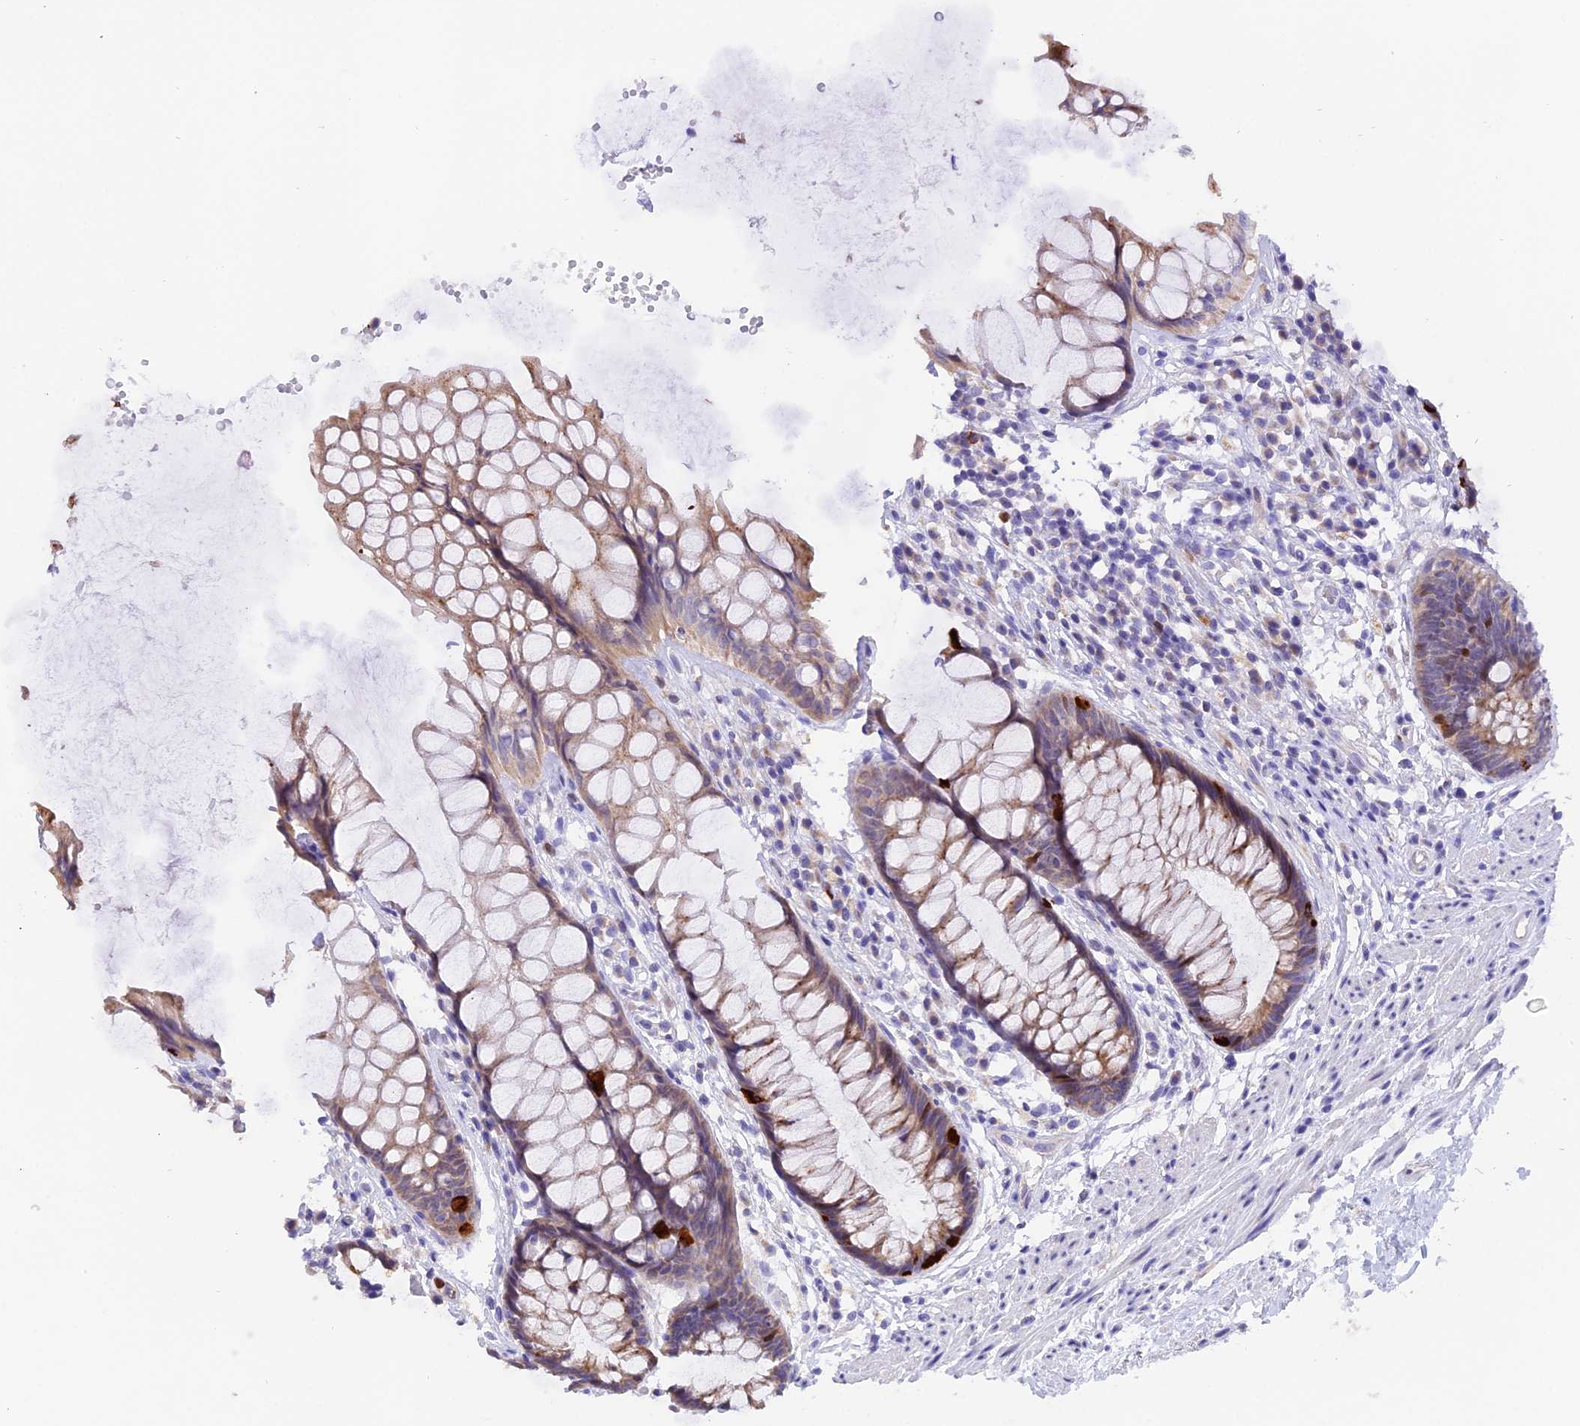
{"staining": {"intensity": "weak", "quantity": ">75%", "location": "cytoplasmic/membranous"}, "tissue": "rectum", "cell_type": "Glandular cells", "image_type": "normal", "snomed": [{"axis": "morphology", "description": "Normal tissue, NOS"}, {"axis": "topography", "description": "Rectum"}], "caption": "DAB (3,3'-diaminobenzidine) immunohistochemical staining of normal human rectum displays weak cytoplasmic/membranous protein staining in approximately >75% of glandular cells.", "gene": "PKIA", "patient": {"sex": "male", "age": 74}}